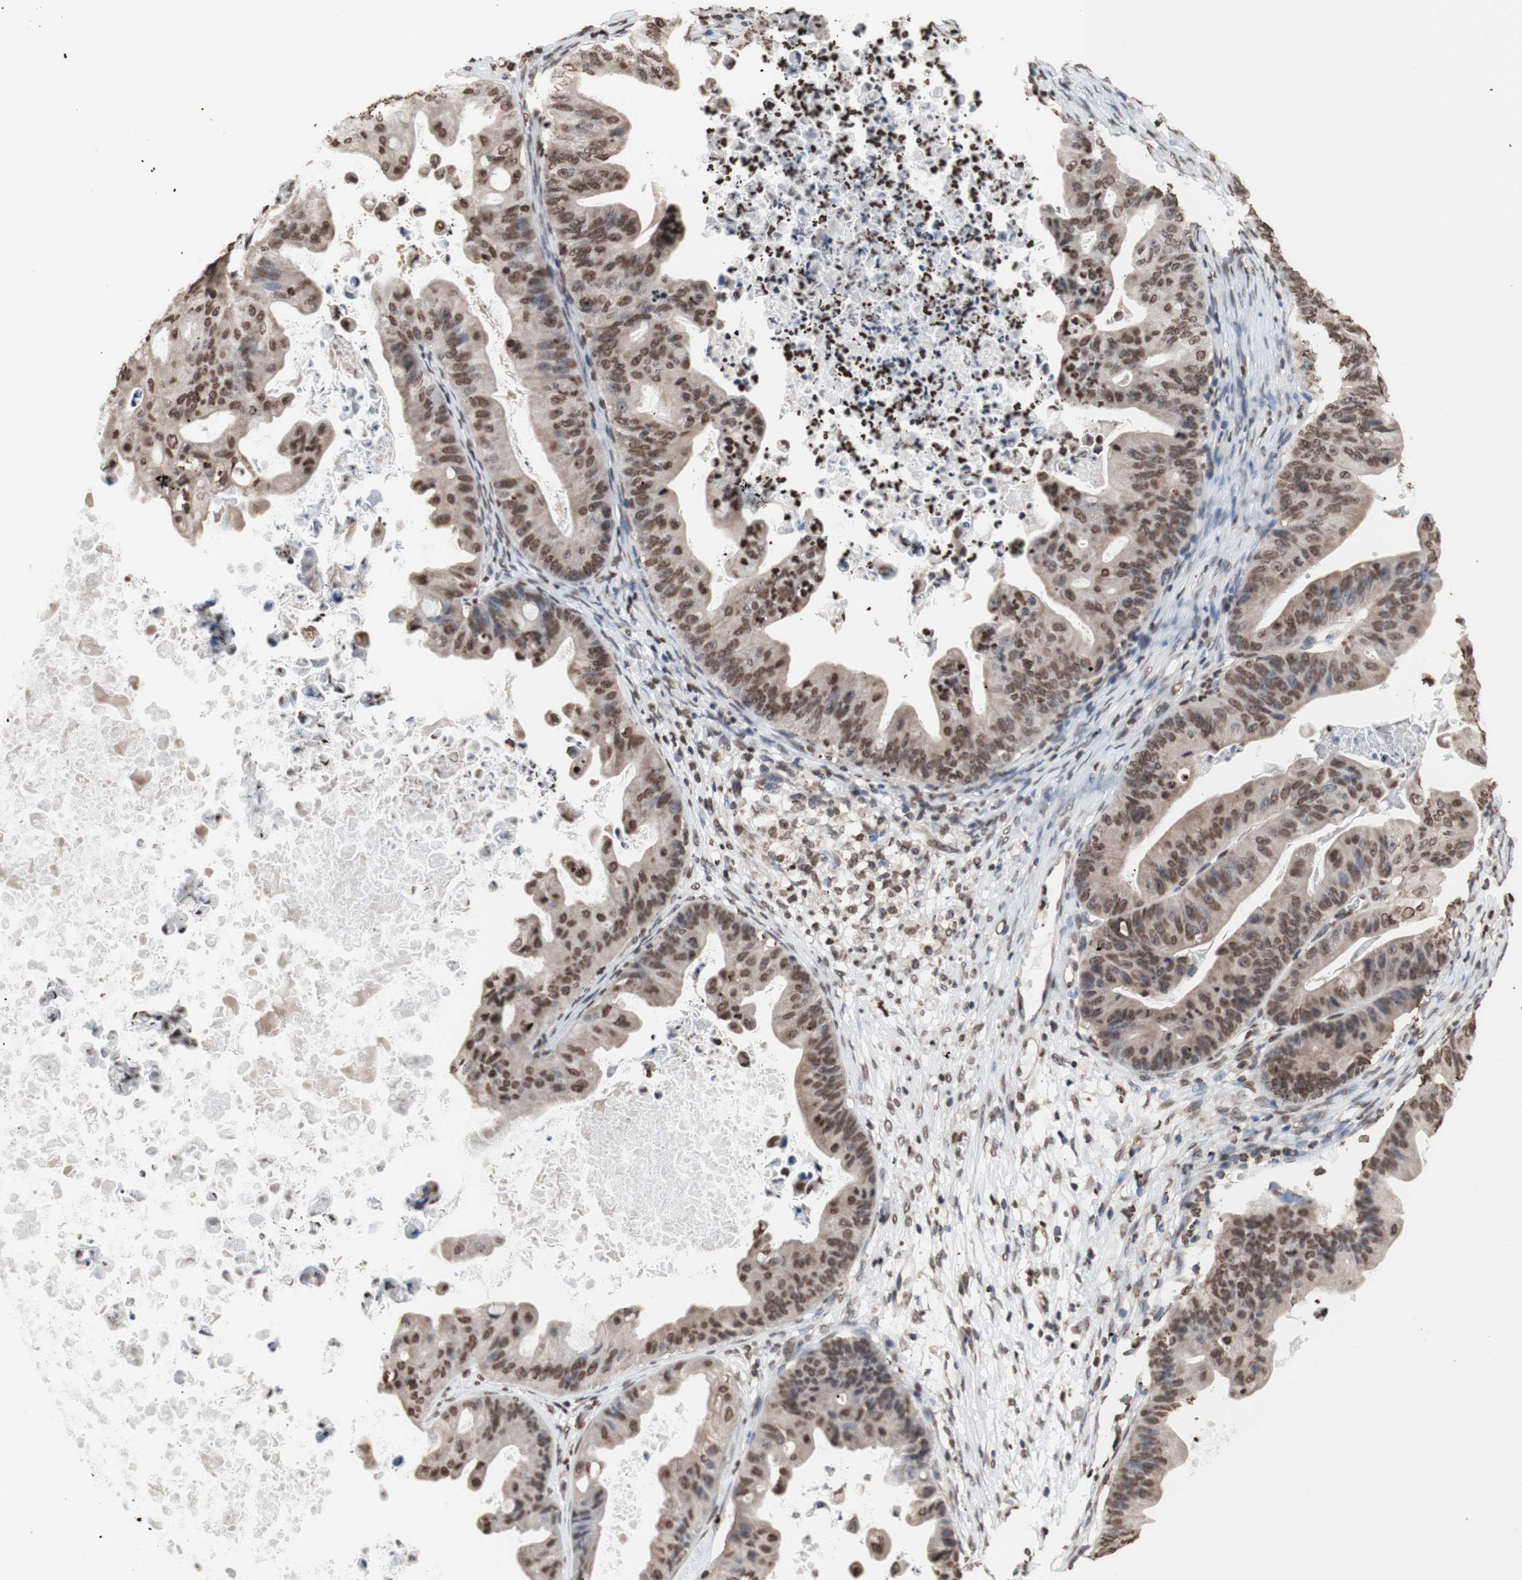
{"staining": {"intensity": "moderate", "quantity": ">75%", "location": "cytoplasmic/membranous,nuclear"}, "tissue": "ovarian cancer", "cell_type": "Tumor cells", "image_type": "cancer", "snomed": [{"axis": "morphology", "description": "Cystadenocarcinoma, mucinous, NOS"}, {"axis": "topography", "description": "Ovary"}], "caption": "Protein expression by immunohistochemistry (IHC) shows moderate cytoplasmic/membranous and nuclear positivity in about >75% of tumor cells in ovarian mucinous cystadenocarcinoma.", "gene": "SNAI2", "patient": {"sex": "female", "age": 37}}